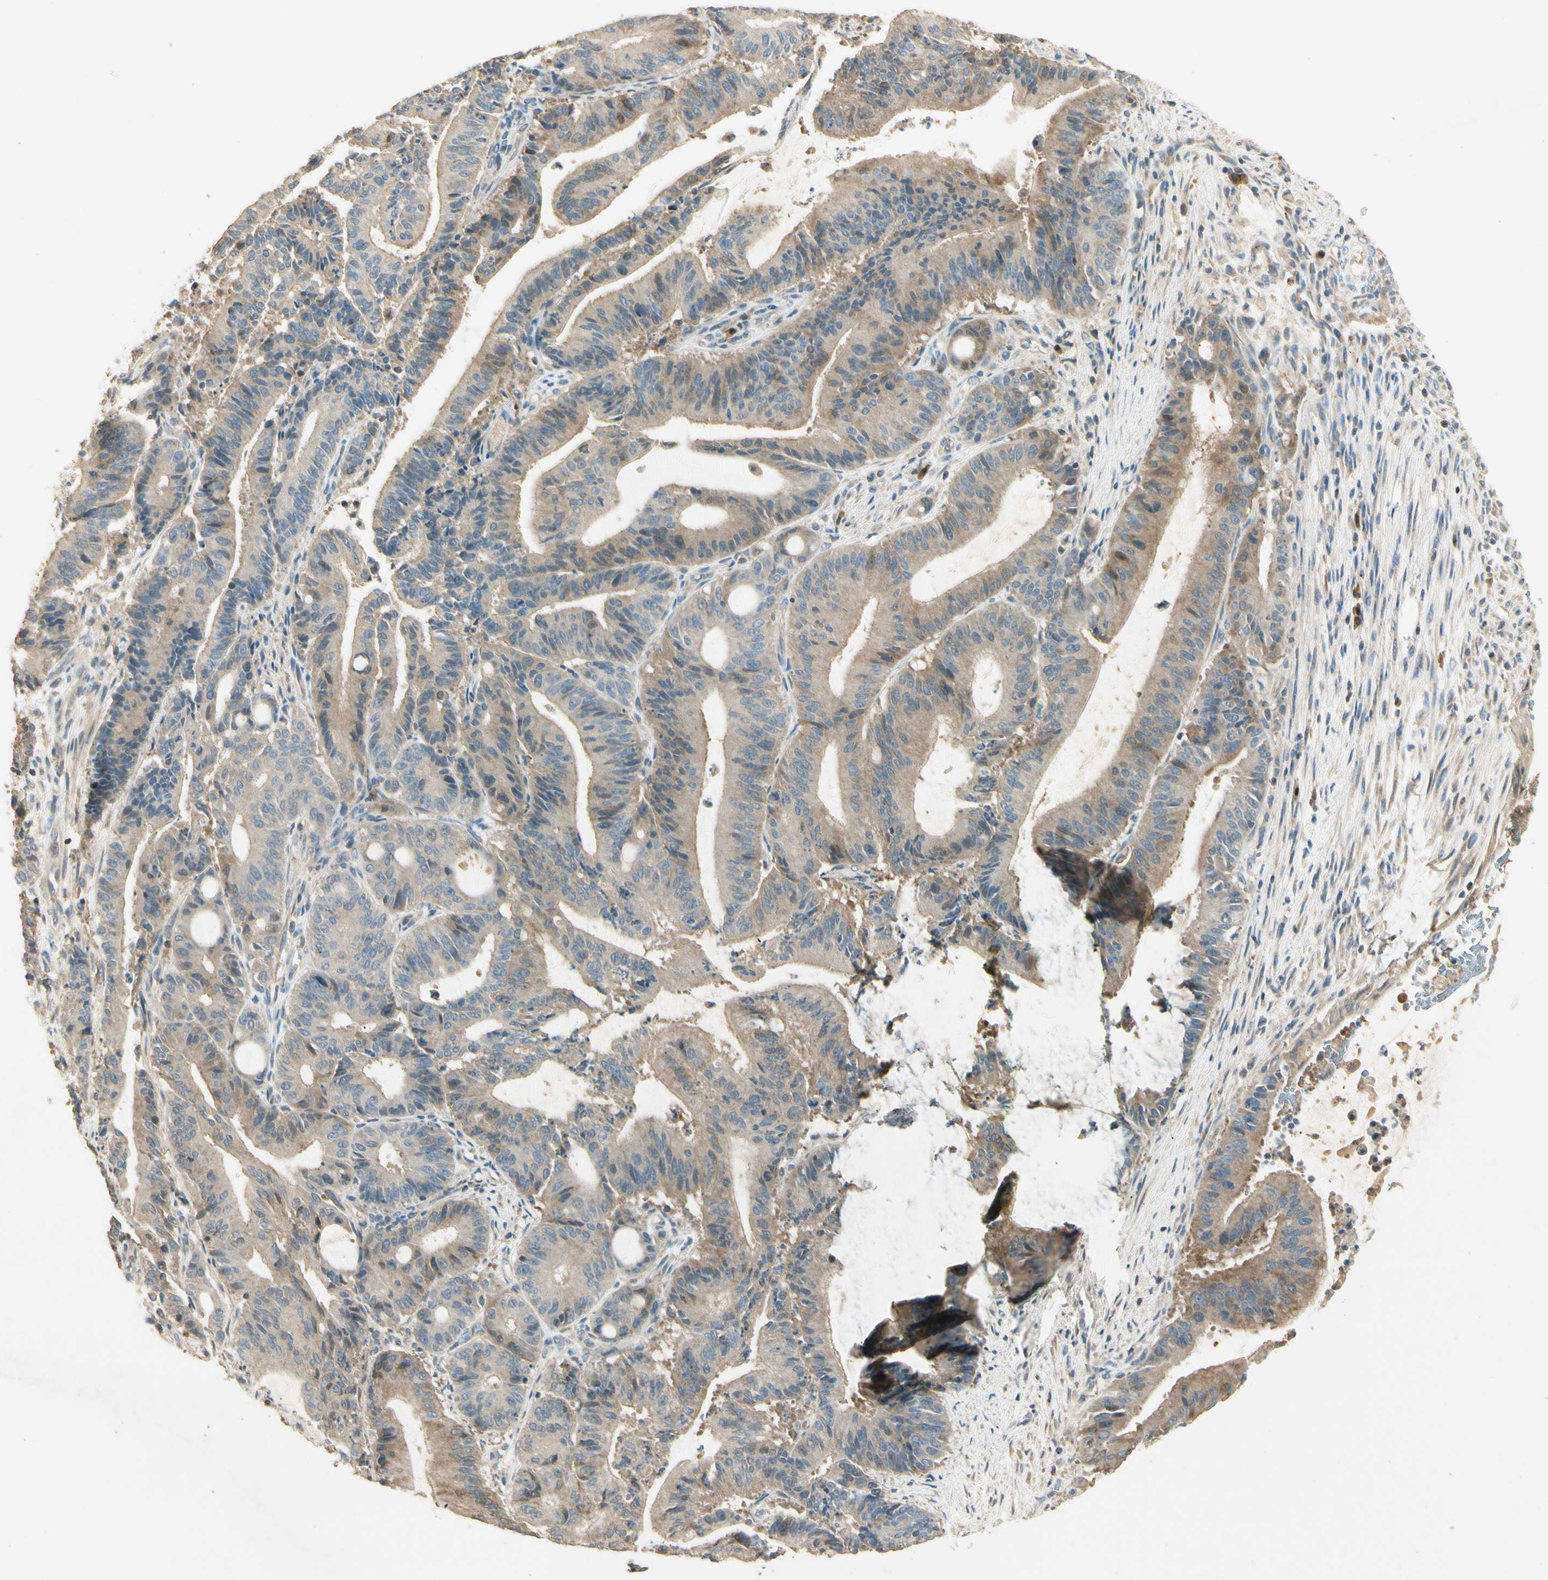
{"staining": {"intensity": "weak", "quantity": ">75%", "location": "cytoplasmic/membranous"}, "tissue": "liver cancer", "cell_type": "Tumor cells", "image_type": "cancer", "snomed": [{"axis": "morphology", "description": "Cholangiocarcinoma"}, {"axis": "topography", "description": "Liver"}], "caption": "Immunohistochemical staining of liver cancer demonstrates low levels of weak cytoplasmic/membranous expression in about >75% of tumor cells. (DAB IHC, brown staining for protein, blue staining for nuclei).", "gene": "PLXNA1", "patient": {"sex": "female", "age": 73}}